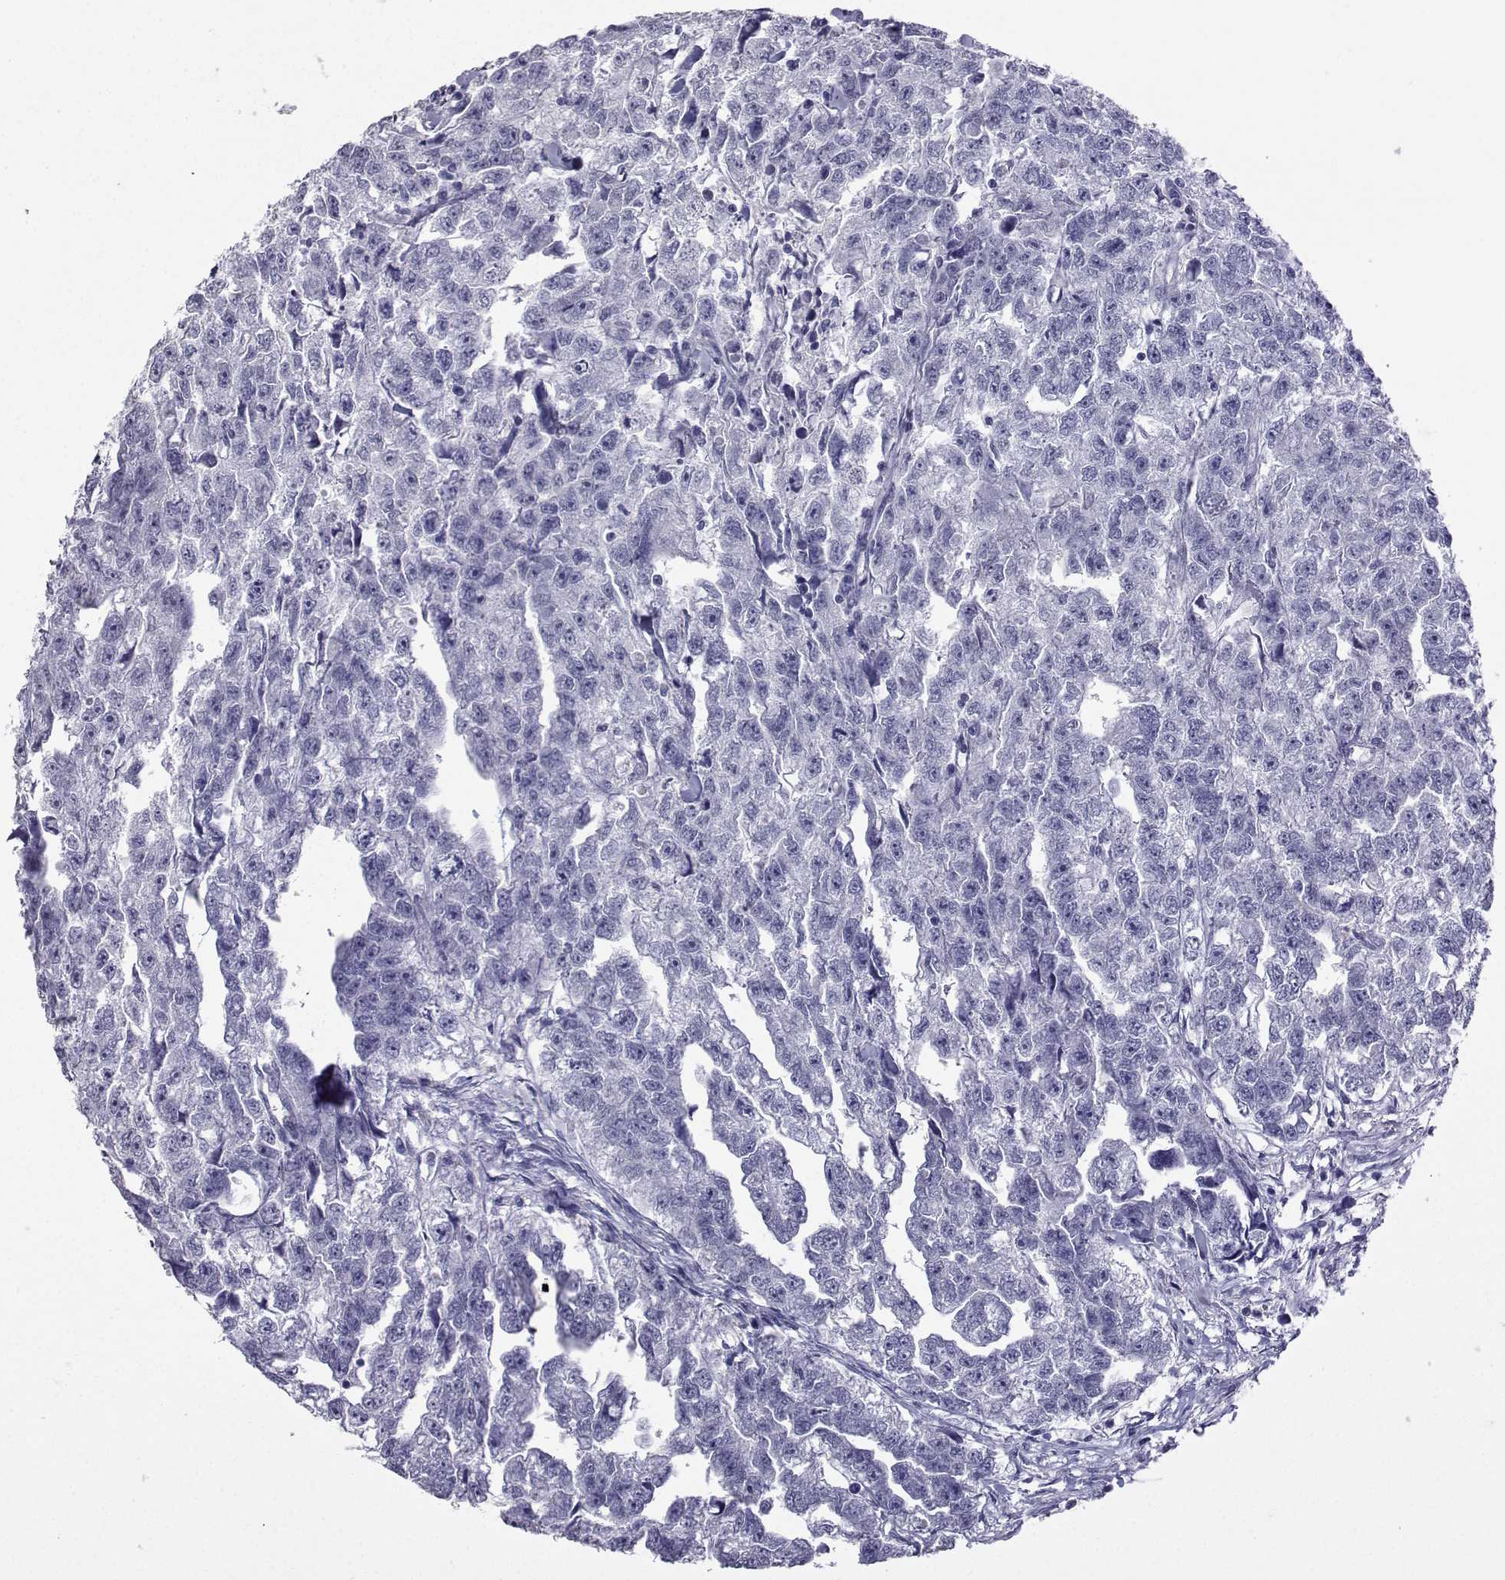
{"staining": {"intensity": "negative", "quantity": "none", "location": "none"}, "tissue": "testis cancer", "cell_type": "Tumor cells", "image_type": "cancer", "snomed": [{"axis": "morphology", "description": "Carcinoma, Embryonal, NOS"}, {"axis": "morphology", "description": "Teratoma, malignant, NOS"}, {"axis": "topography", "description": "Testis"}], "caption": "There is no significant positivity in tumor cells of testis cancer.", "gene": "CARTPT", "patient": {"sex": "male", "age": 44}}